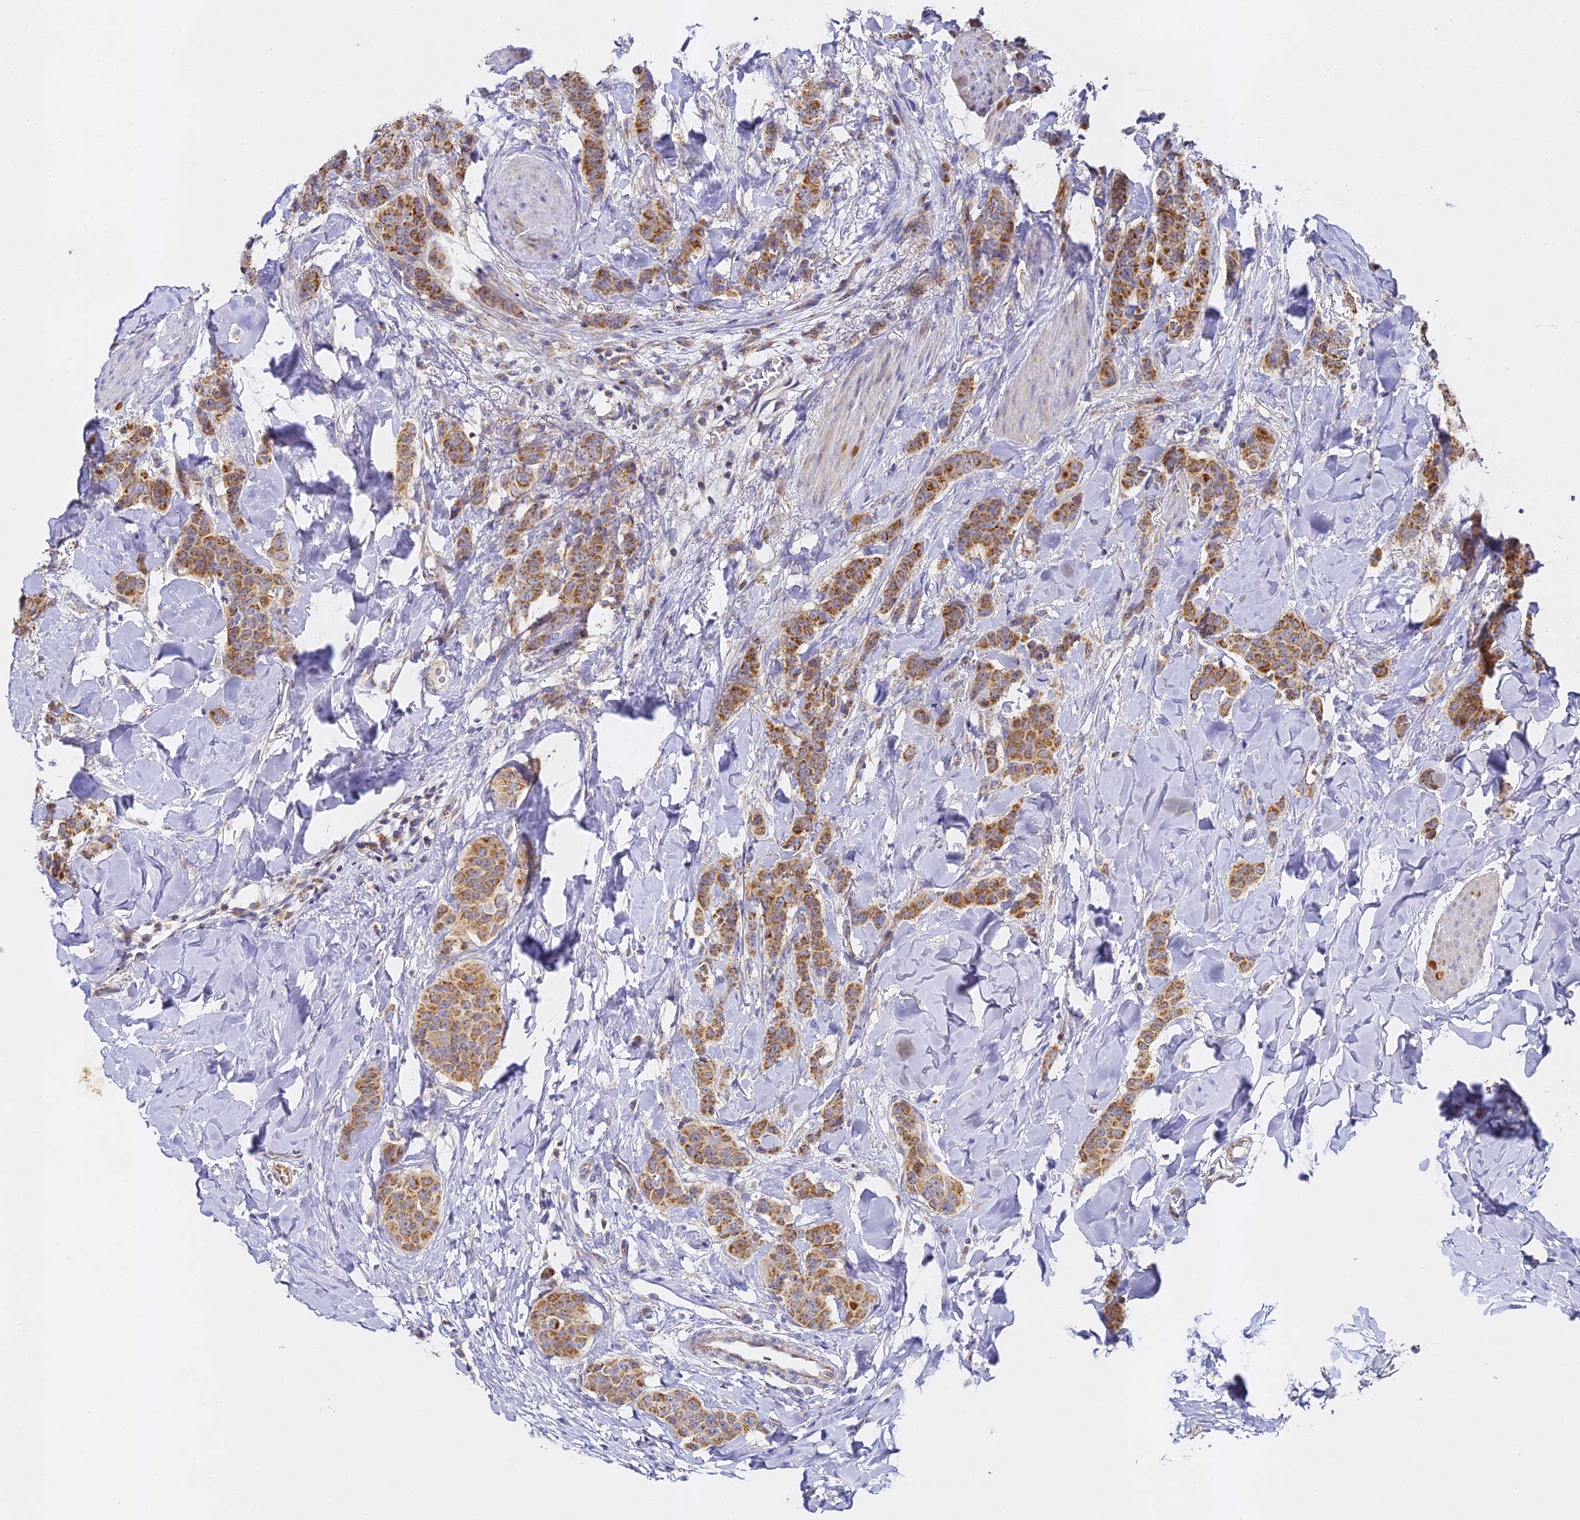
{"staining": {"intensity": "moderate", "quantity": ">75%", "location": "cytoplasmic/membranous"}, "tissue": "breast cancer", "cell_type": "Tumor cells", "image_type": "cancer", "snomed": [{"axis": "morphology", "description": "Duct carcinoma"}, {"axis": "topography", "description": "Breast"}], "caption": "IHC photomicrograph of human breast cancer stained for a protein (brown), which exhibits medium levels of moderate cytoplasmic/membranous staining in approximately >75% of tumor cells.", "gene": "DONSON", "patient": {"sex": "female", "age": 40}}